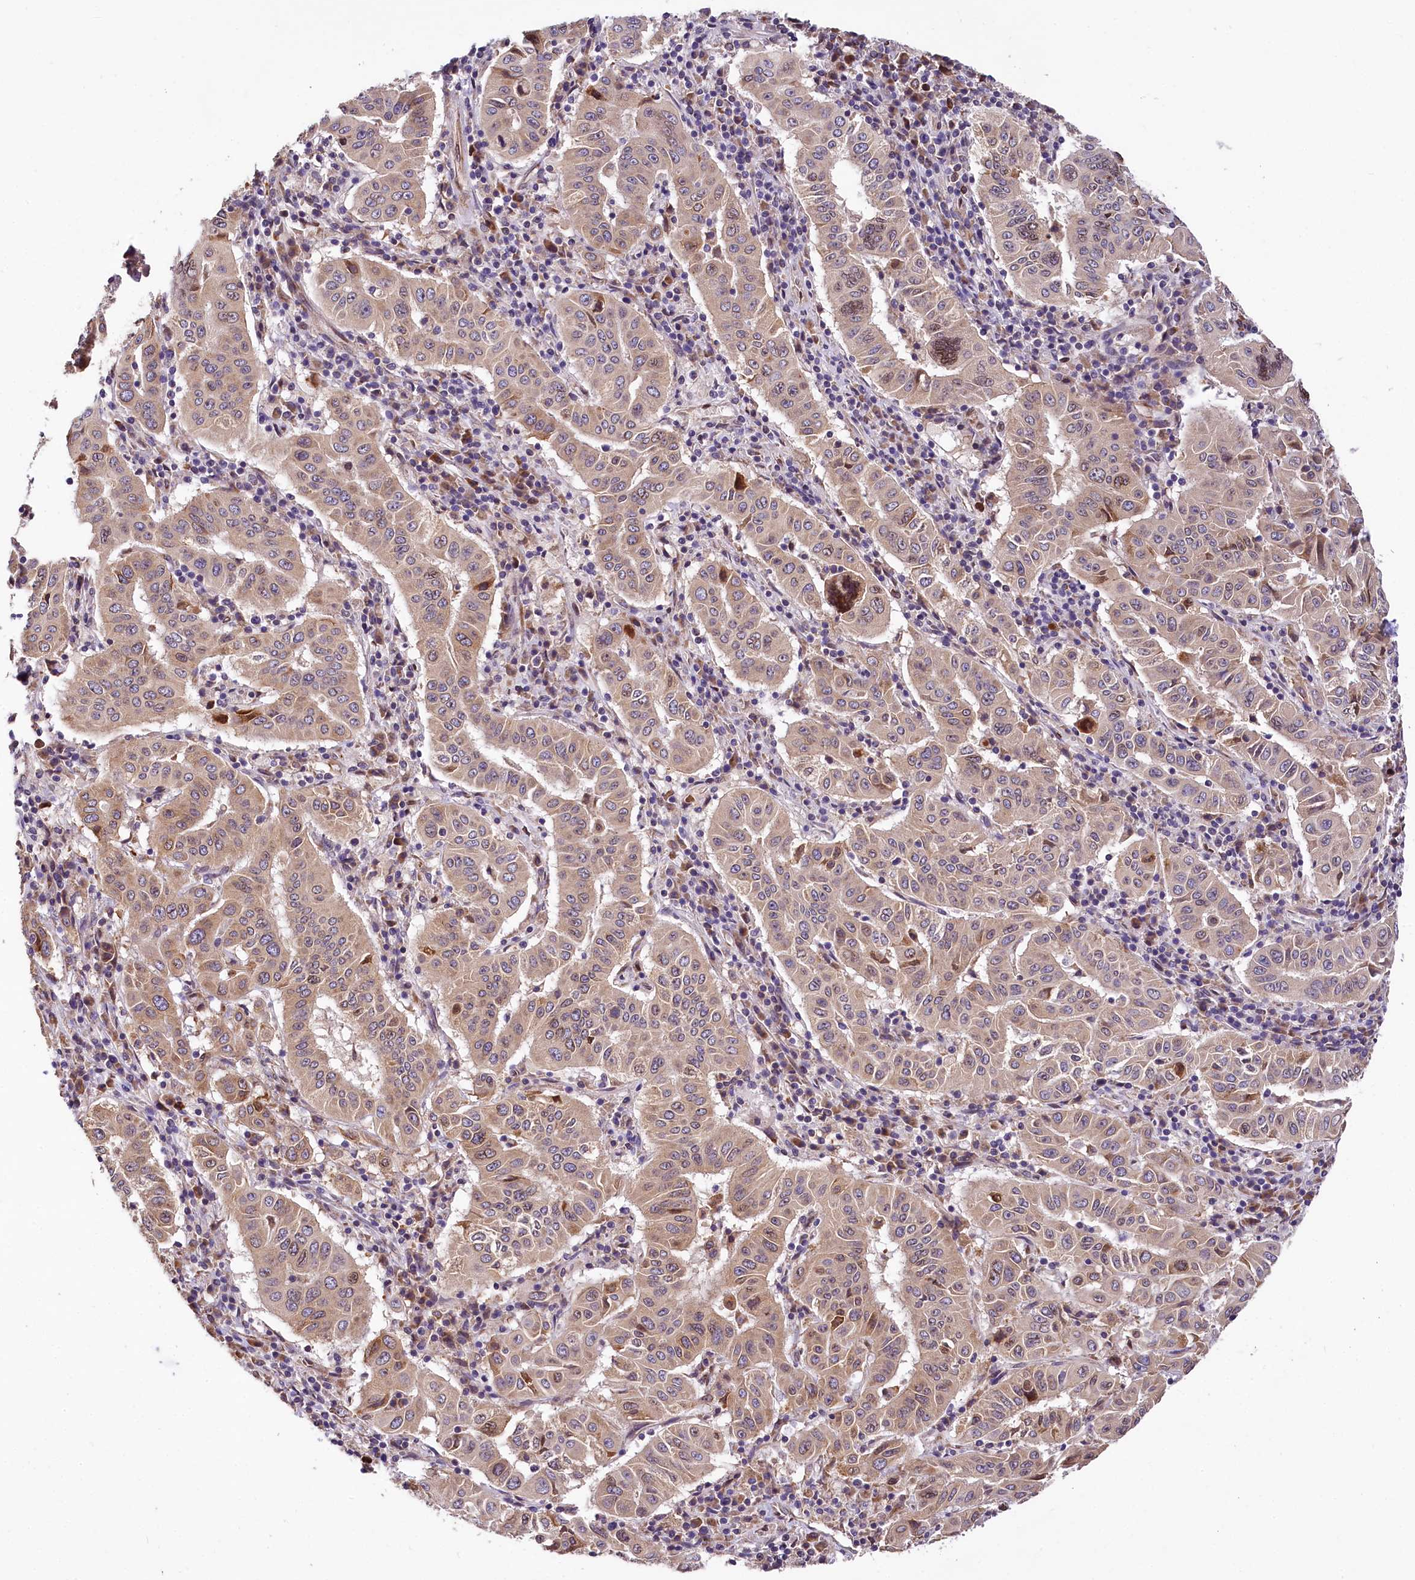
{"staining": {"intensity": "weak", "quantity": ">75%", "location": "cytoplasmic/membranous,nuclear"}, "tissue": "pancreatic cancer", "cell_type": "Tumor cells", "image_type": "cancer", "snomed": [{"axis": "morphology", "description": "Adenocarcinoma, NOS"}, {"axis": "topography", "description": "Pancreas"}], "caption": "An IHC histopathology image of tumor tissue is shown. Protein staining in brown highlights weak cytoplasmic/membranous and nuclear positivity in adenocarcinoma (pancreatic) within tumor cells.", "gene": "SUPV3L1", "patient": {"sex": "male", "age": 63}}